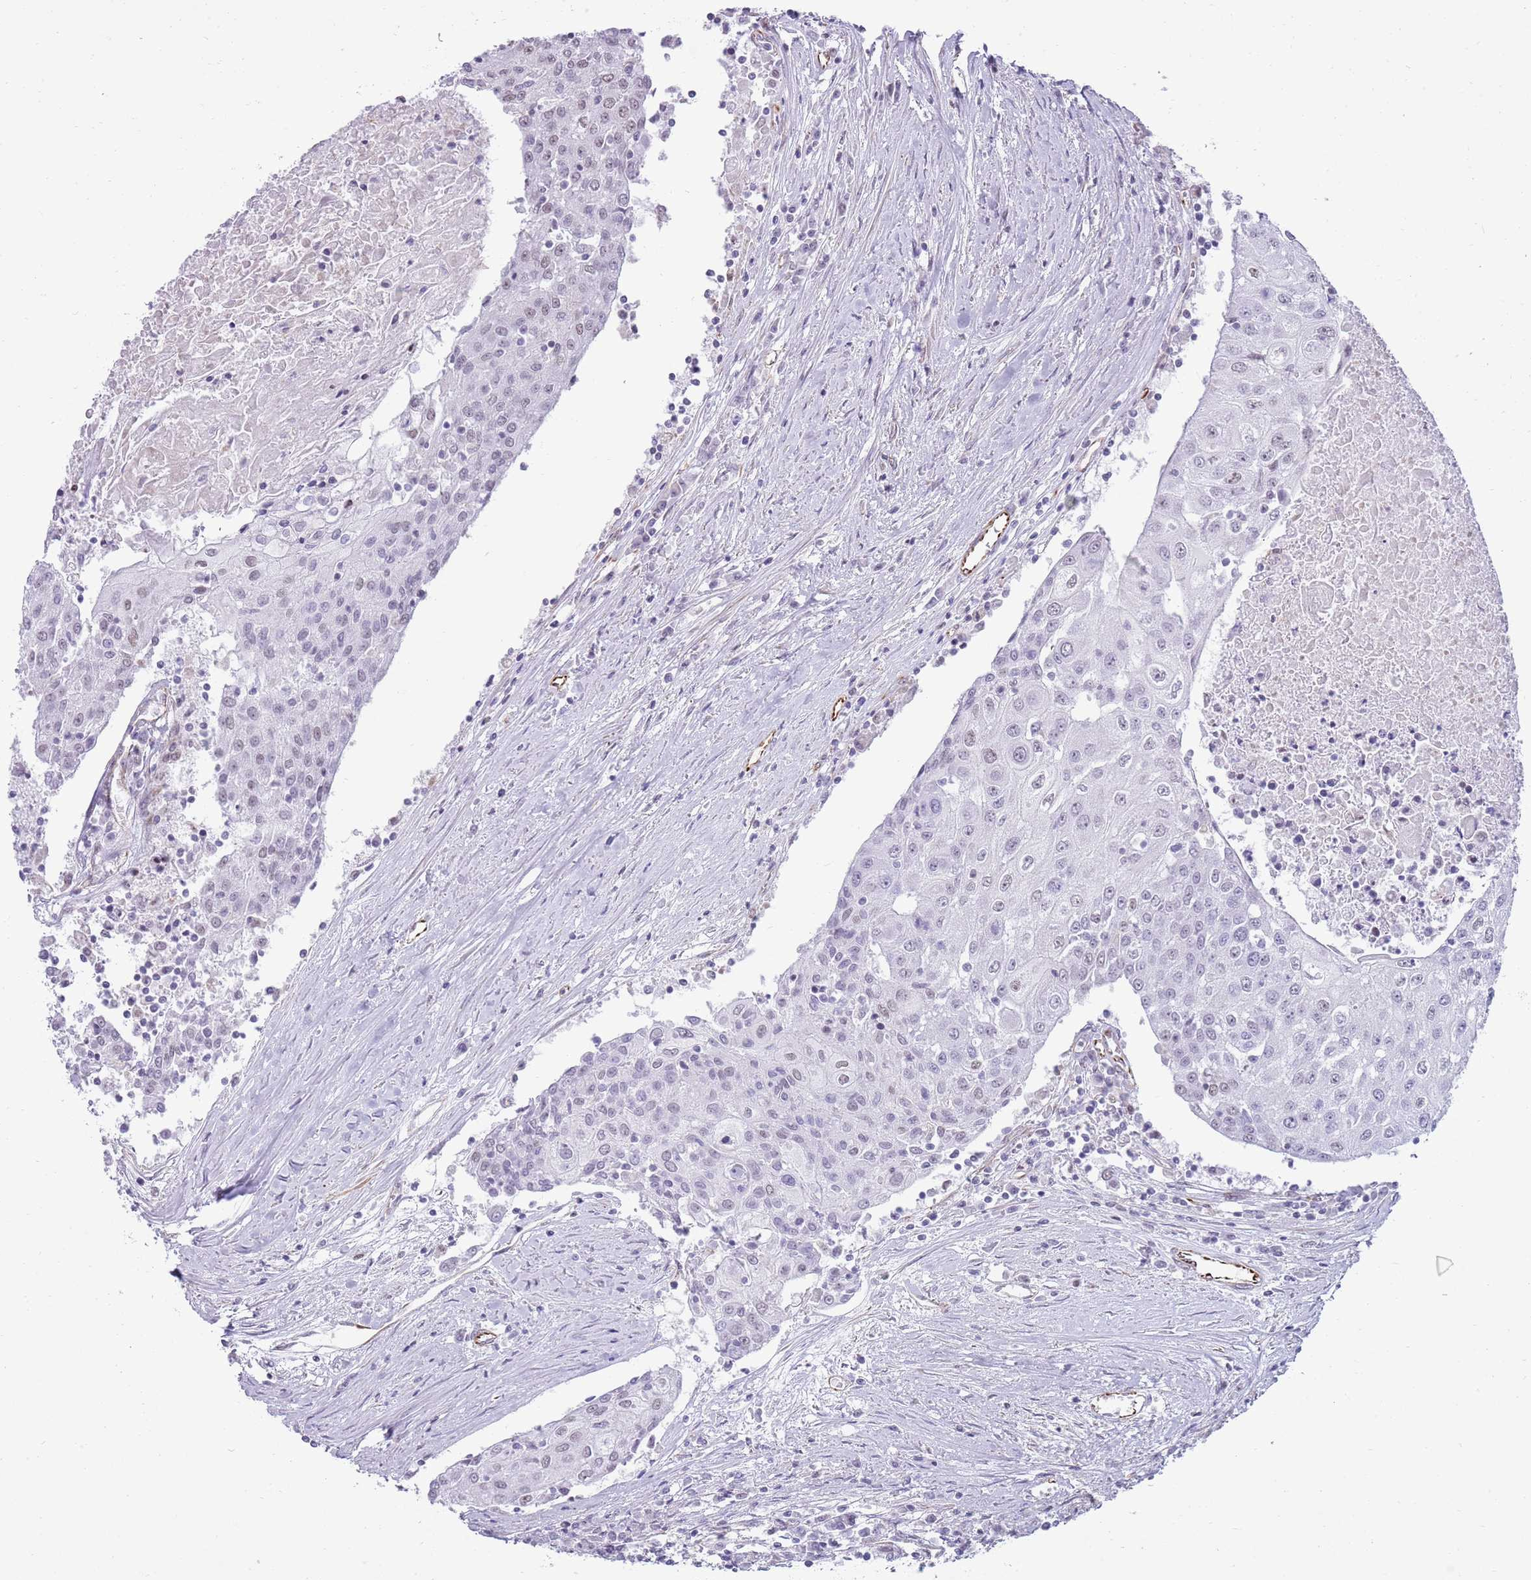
{"staining": {"intensity": "negative", "quantity": "none", "location": "none"}, "tissue": "urothelial cancer", "cell_type": "Tumor cells", "image_type": "cancer", "snomed": [{"axis": "morphology", "description": "Urothelial carcinoma, High grade"}, {"axis": "topography", "description": "Urinary bladder"}], "caption": "A histopathology image of urothelial carcinoma (high-grade) stained for a protein reveals no brown staining in tumor cells. Nuclei are stained in blue.", "gene": "NBPF3", "patient": {"sex": "female", "age": 85}}